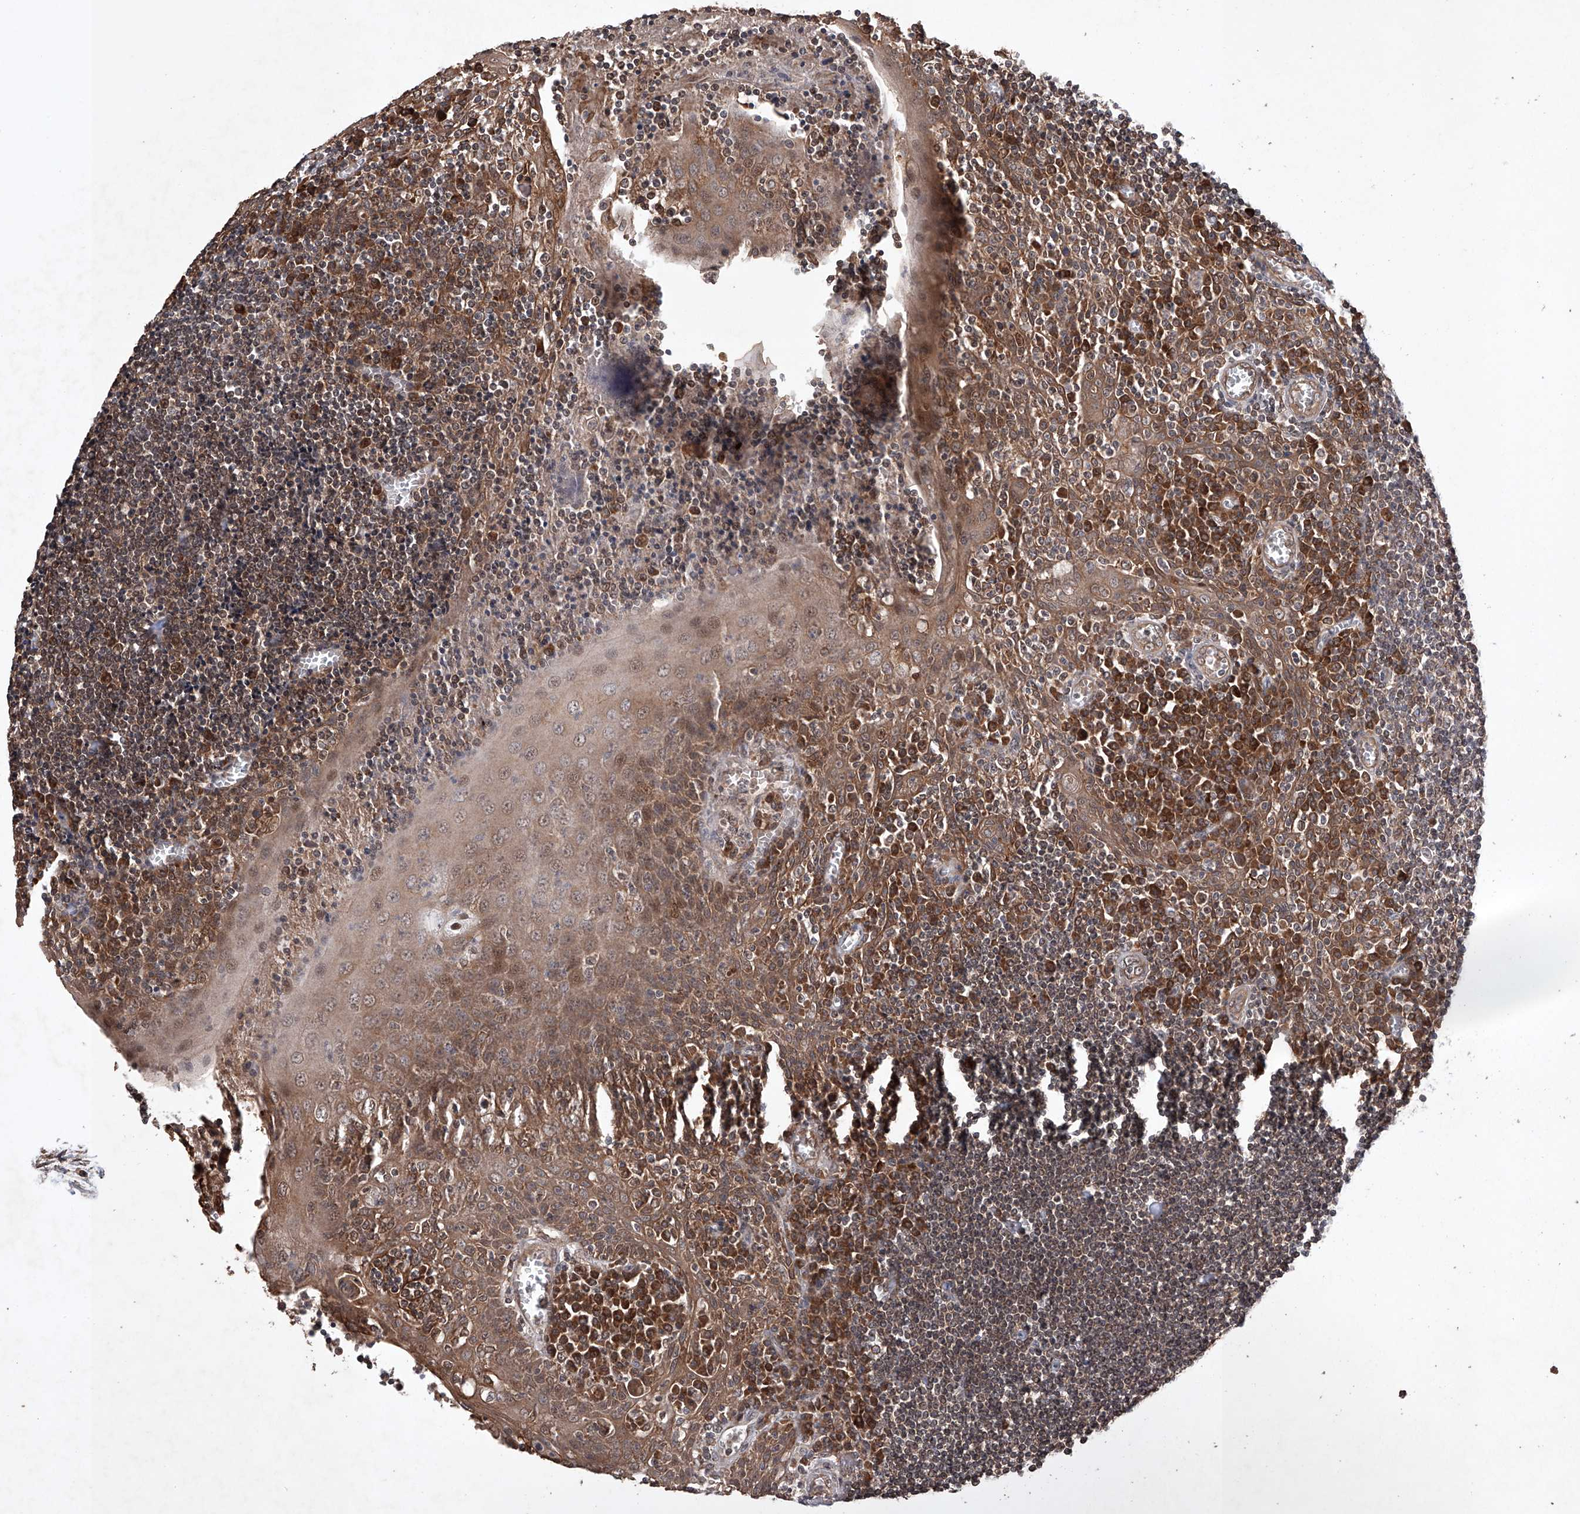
{"staining": {"intensity": "moderate", "quantity": "25%-75%", "location": "cytoplasmic/membranous"}, "tissue": "tonsil", "cell_type": "Germinal center cells", "image_type": "normal", "snomed": [{"axis": "morphology", "description": "Normal tissue, NOS"}, {"axis": "topography", "description": "Tonsil"}], "caption": "Protein staining of benign tonsil shows moderate cytoplasmic/membranous expression in about 25%-75% of germinal center cells. (Stains: DAB in brown, nuclei in blue, Microscopy: brightfield microscopy at high magnification).", "gene": "LURAP1", "patient": {"sex": "male", "age": 27}}